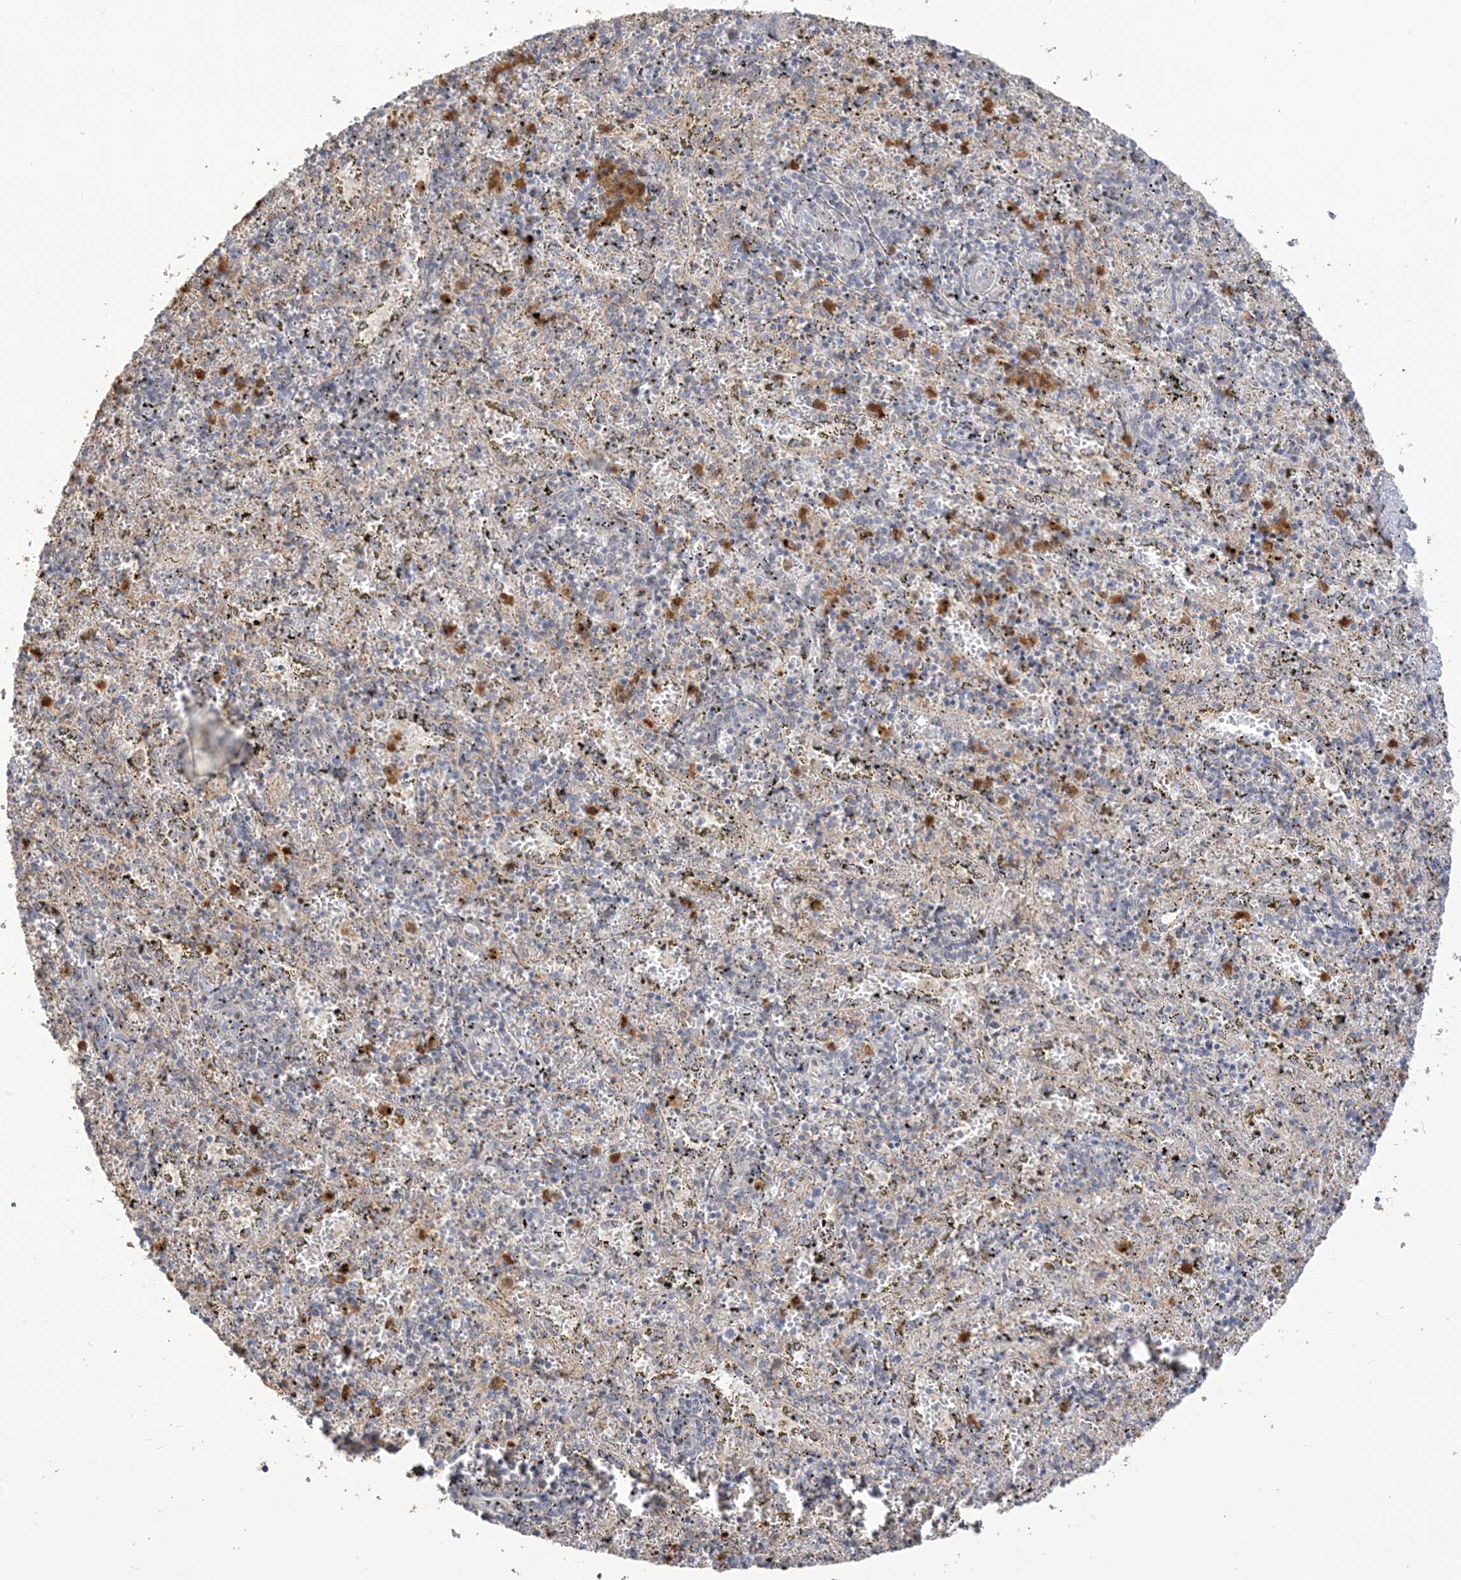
{"staining": {"intensity": "moderate", "quantity": "25%-75%", "location": "cytoplasmic/membranous"}, "tissue": "spleen", "cell_type": "Cells in red pulp", "image_type": "normal", "snomed": [{"axis": "morphology", "description": "Normal tissue, NOS"}, {"axis": "topography", "description": "Spleen"}], "caption": "An IHC histopathology image of benign tissue is shown. Protein staining in brown highlights moderate cytoplasmic/membranous positivity in spleen within cells in red pulp.", "gene": "NAF1", "patient": {"sex": "male", "age": 11}}